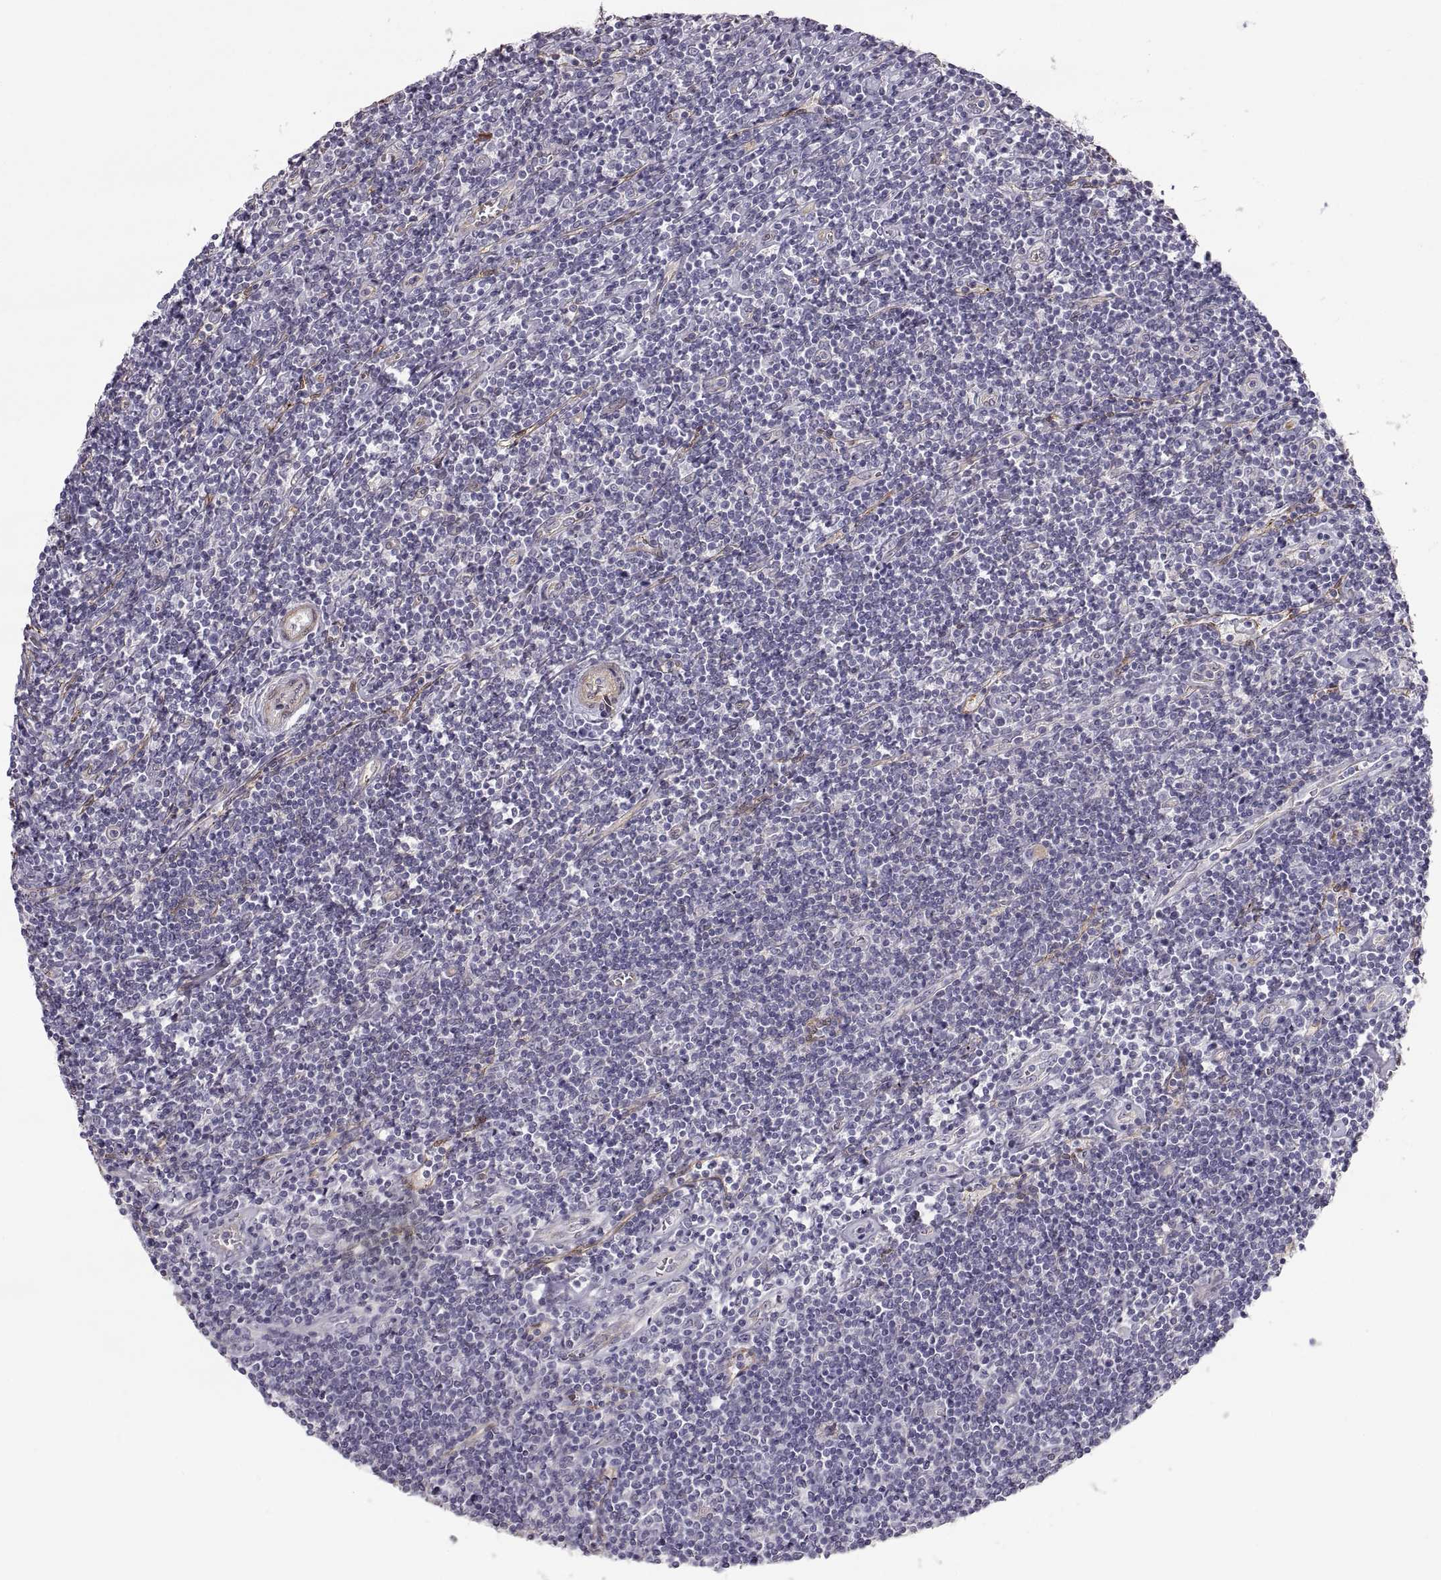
{"staining": {"intensity": "negative", "quantity": "none", "location": "none"}, "tissue": "lymphoma", "cell_type": "Tumor cells", "image_type": "cancer", "snomed": [{"axis": "morphology", "description": "Hodgkin's disease, NOS"}, {"axis": "topography", "description": "Lymph node"}], "caption": "Immunohistochemistry histopathology image of lymphoma stained for a protein (brown), which exhibits no positivity in tumor cells.", "gene": "PGM5", "patient": {"sex": "male", "age": 40}}